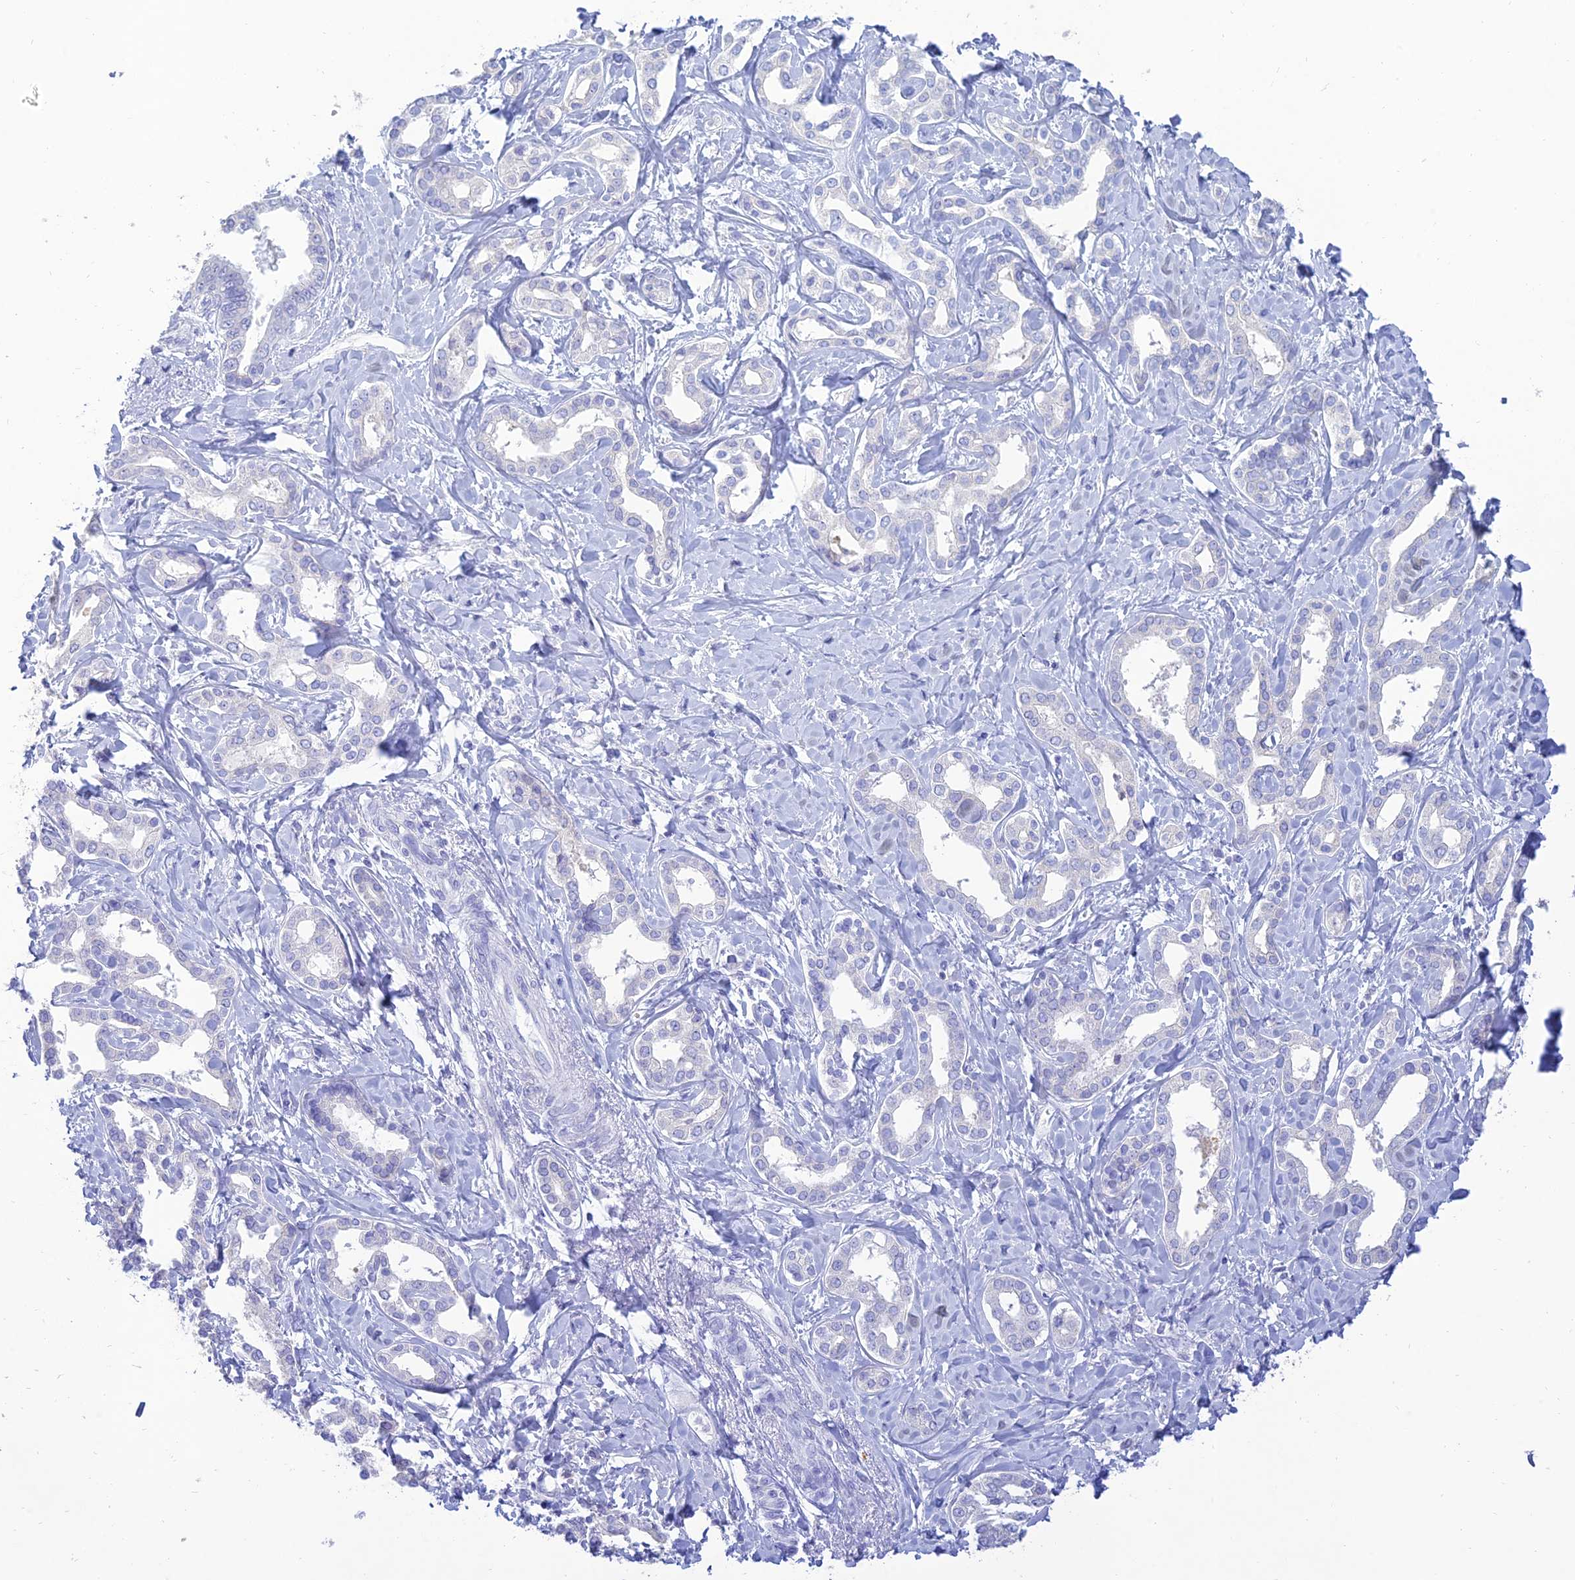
{"staining": {"intensity": "negative", "quantity": "none", "location": "none"}, "tissue": "liver cancer", "cell_type": "Tumor cells", "image_type": "cancer", "snomed": [{"axis": "morphology", "description": "Cholangiocarcinoma"}, {"axis": "topography", "description": "Liver"}], "caption": "Tumor cells are negative for brown protein staining in liver cancer.", "gene": "MAL2", "patient": {"sex": "female", "age": 77}}